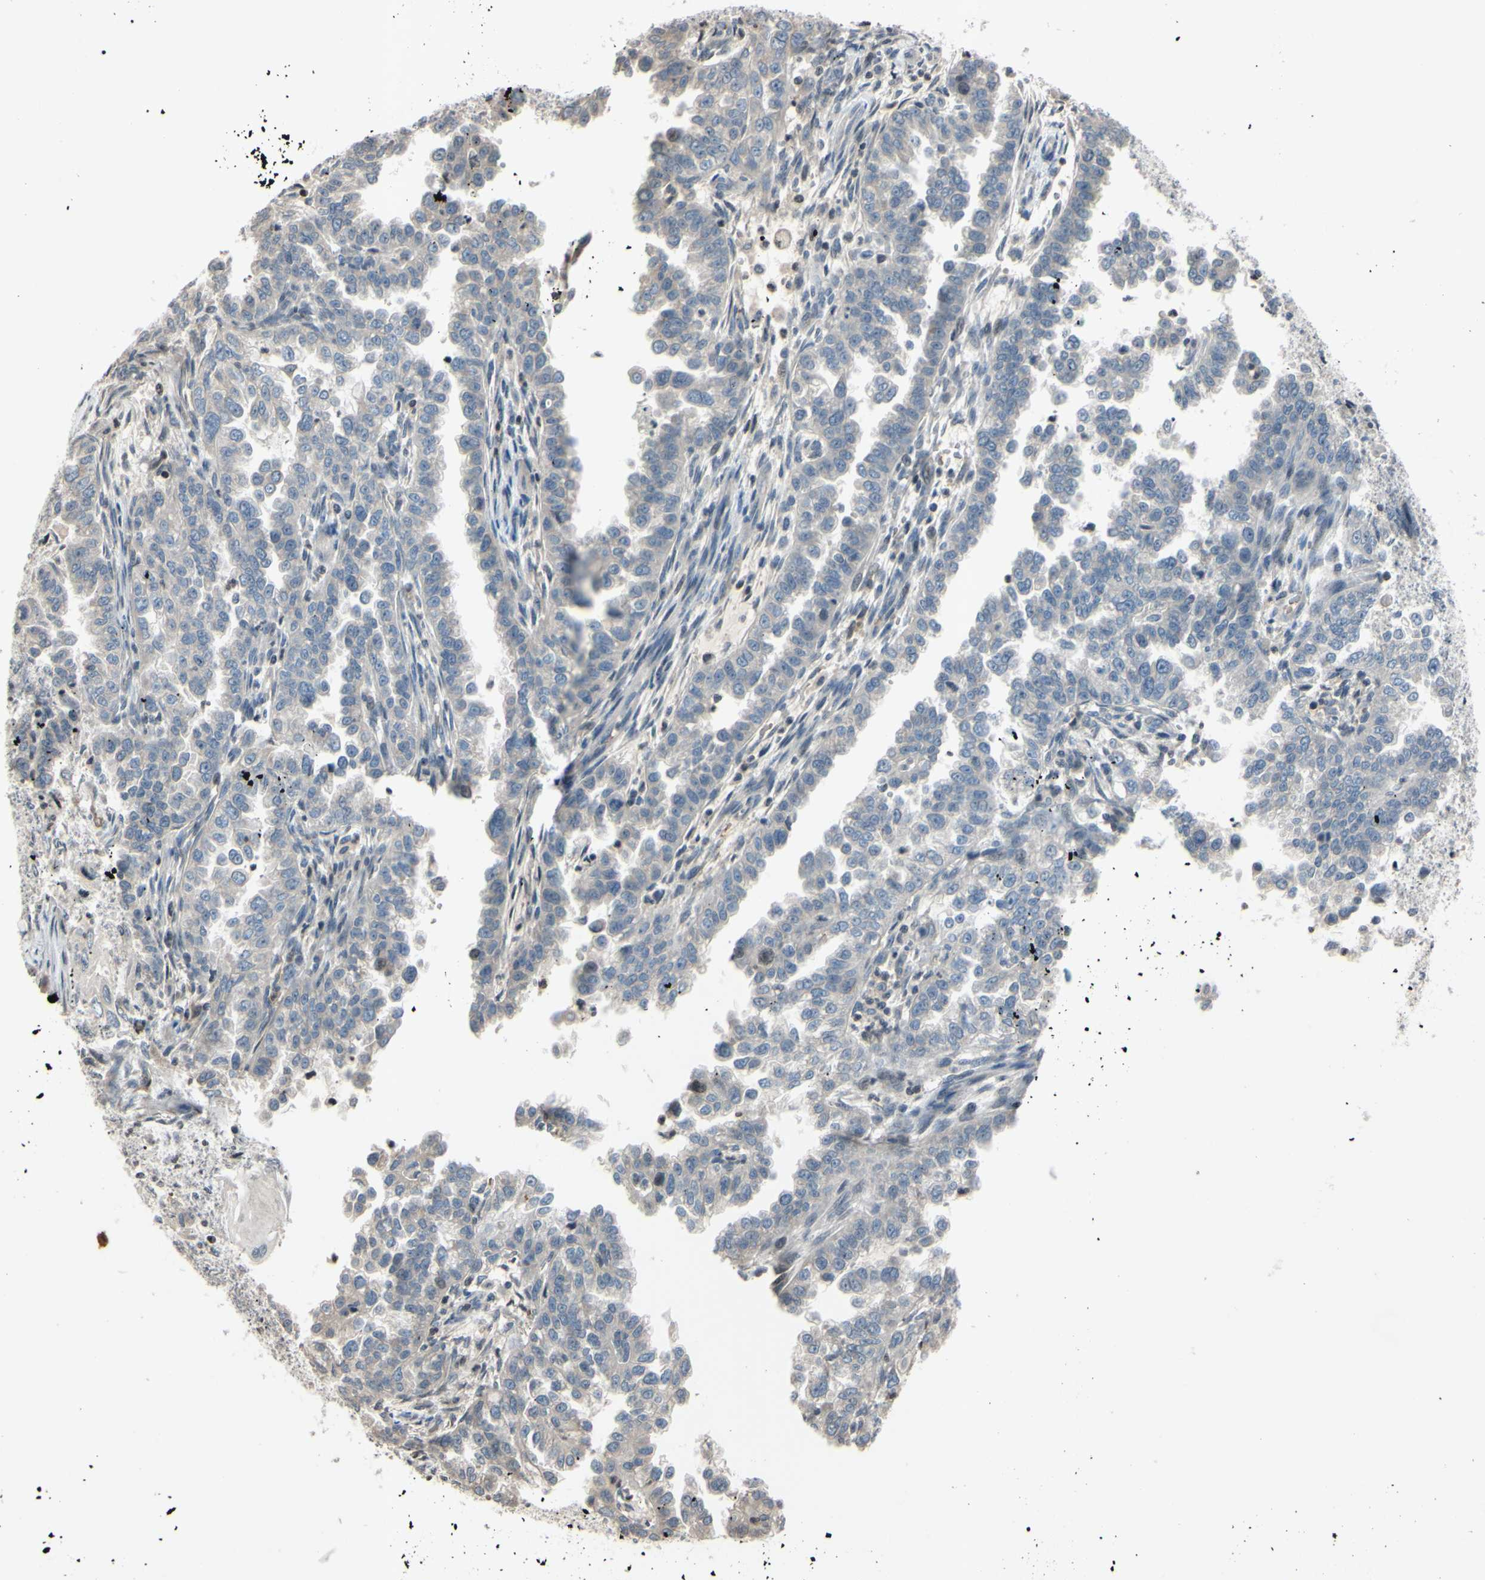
{"staining": {"intensity": "weak", "quantity": "<25%", "location": "cytoplasmic/membranous"}, "tissue": "endometrial cancer", "cell_type": "Tumor cells", "image_type": "cancer", "snomed": [{"axis": "morphology", "description": "Adenocarcinoma, NOS"}, {"axis": "topography", "description": "Endometrium"}], "caption": "A photomicrograph of endometrial adenocarcinoma stained for a protein reveals no brown staining in tumor cells.", "gene": "ARG1", "patient": {"sex": "female", "age": 85}}